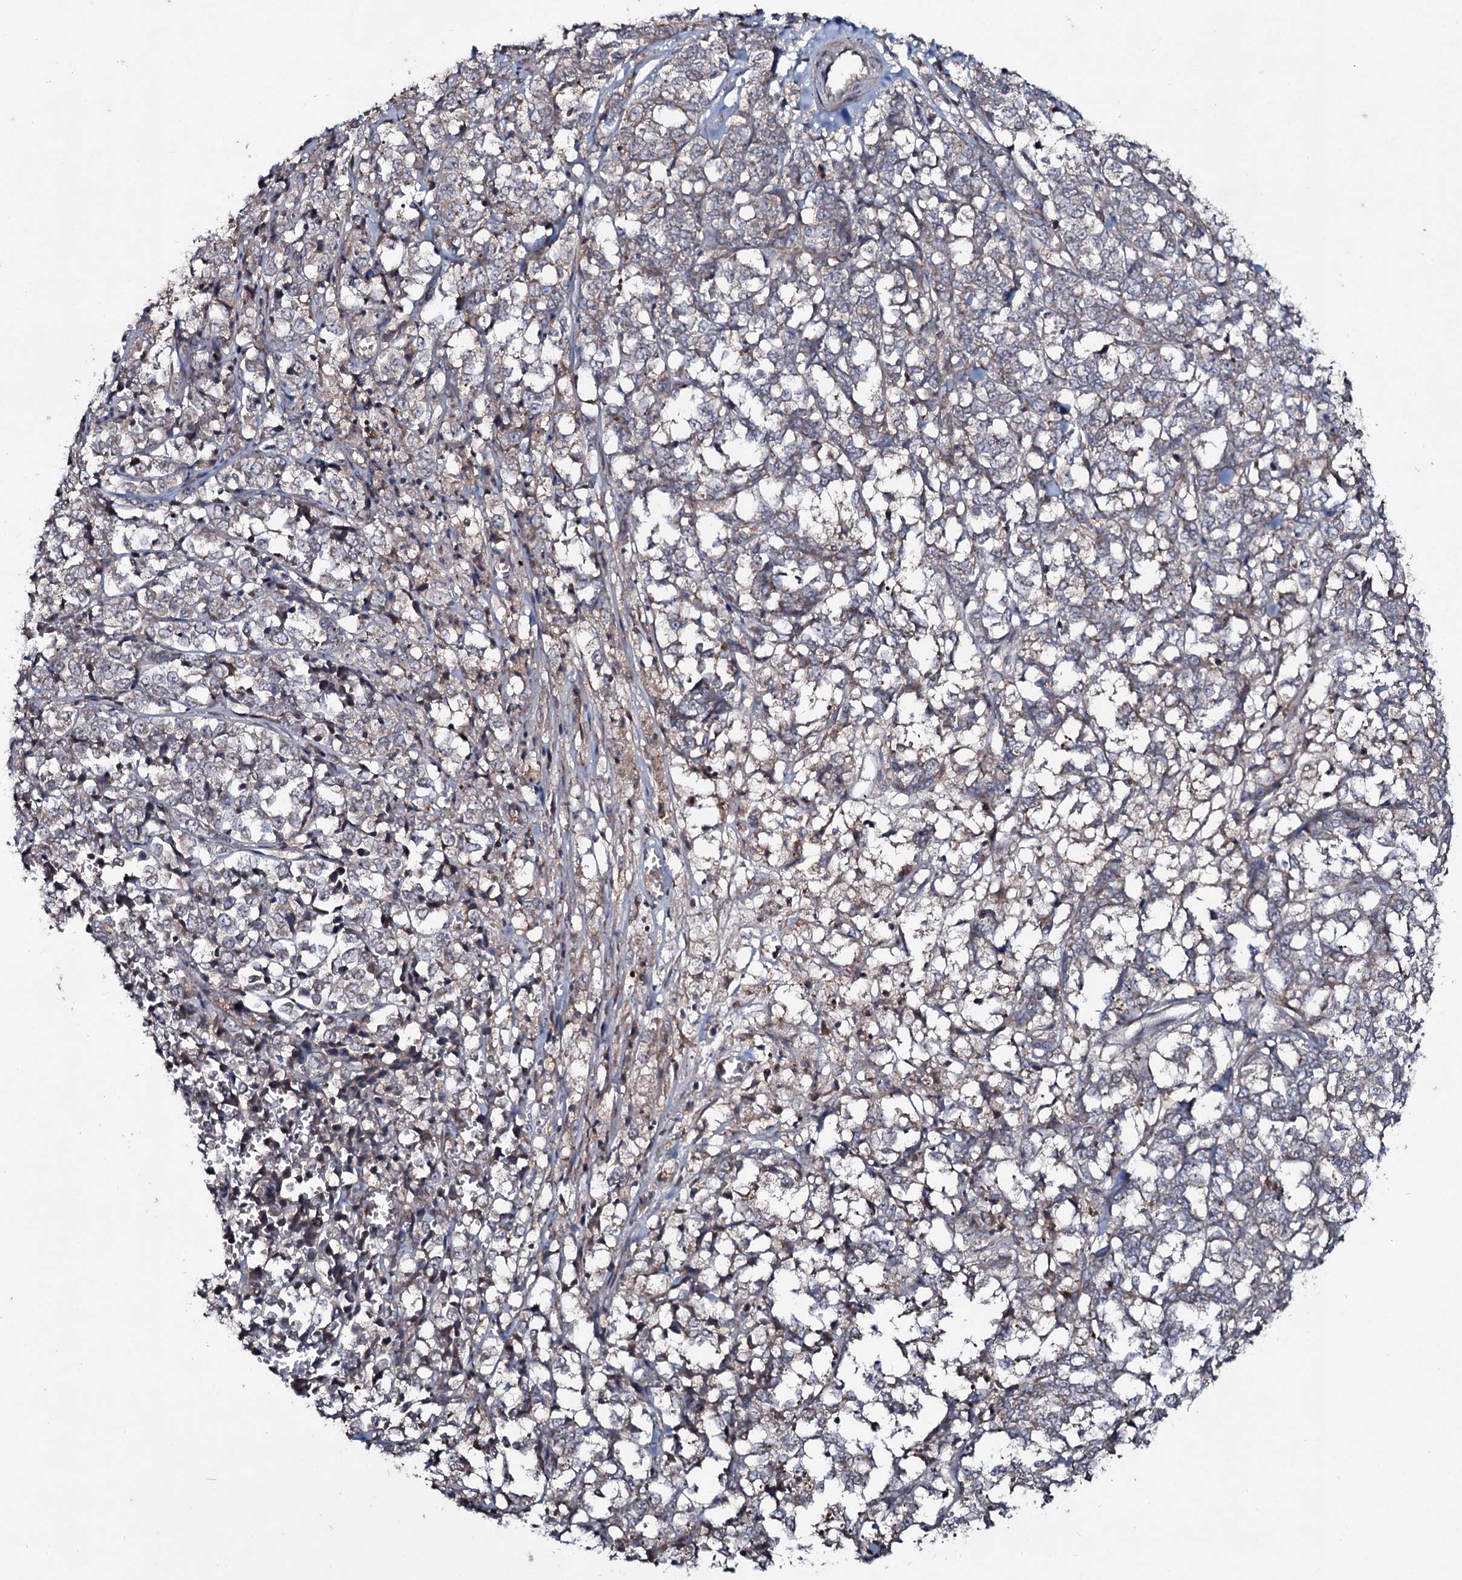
{"staining": {"intensity": "weak", "quantity": "25%-75%", "location": "cytoplasmic/membranous"}, "tissue": "melanoma", "cell_type": "Tumor cells", "image_type": "cancer", "snomed": [{"axis": "morphology", "description": "Malignant melanoma, NOS"}, {"axis": "topography", "description": "Skin"}], "caption": "Malignant melanoma stained with a protein marker reveals weak staining in tumor cells.", "gene": "SNAP23", "patient": {"sex": "female", "age": 72}}